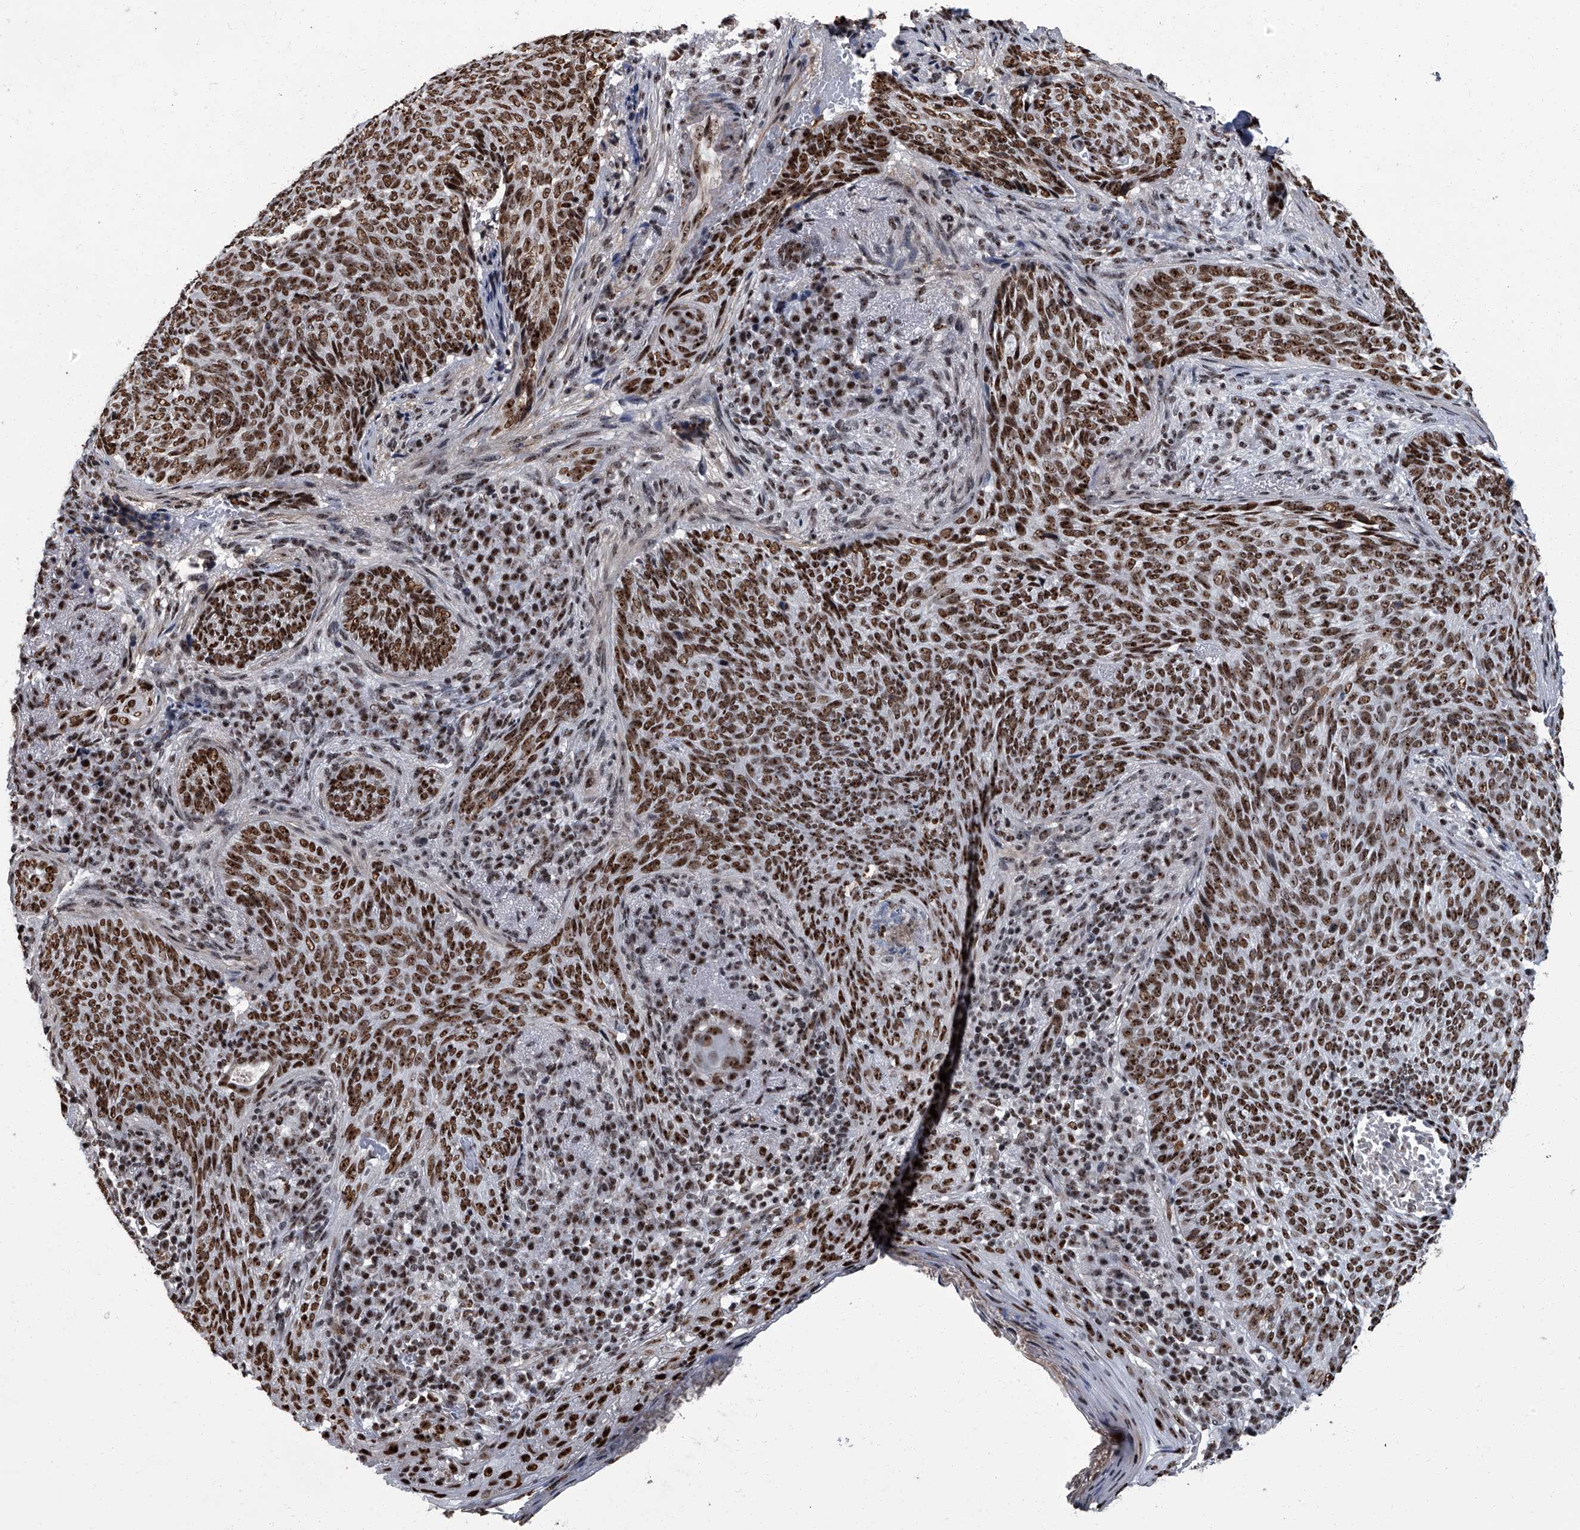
{"staining": {"intensity": "strong", "quantity": ">75%", "location": "nuclear"}, "tissue": "skin cancer", "cell_type": "Tumor cells", "image_type": "cancer", "snomed": [{"axis": "morphology", "description": "Basal cell carcinoma"}, {"axis": "topography", "description": "Skin"}], "caption": "This histopathology image shows IHC staining of human skin basal cell carcinoma, with high strong nuclear positivity in approximately >75% of tumor cells.", "gene": "ZNF518B", "patient": {"sex": "male", "age": 85}}